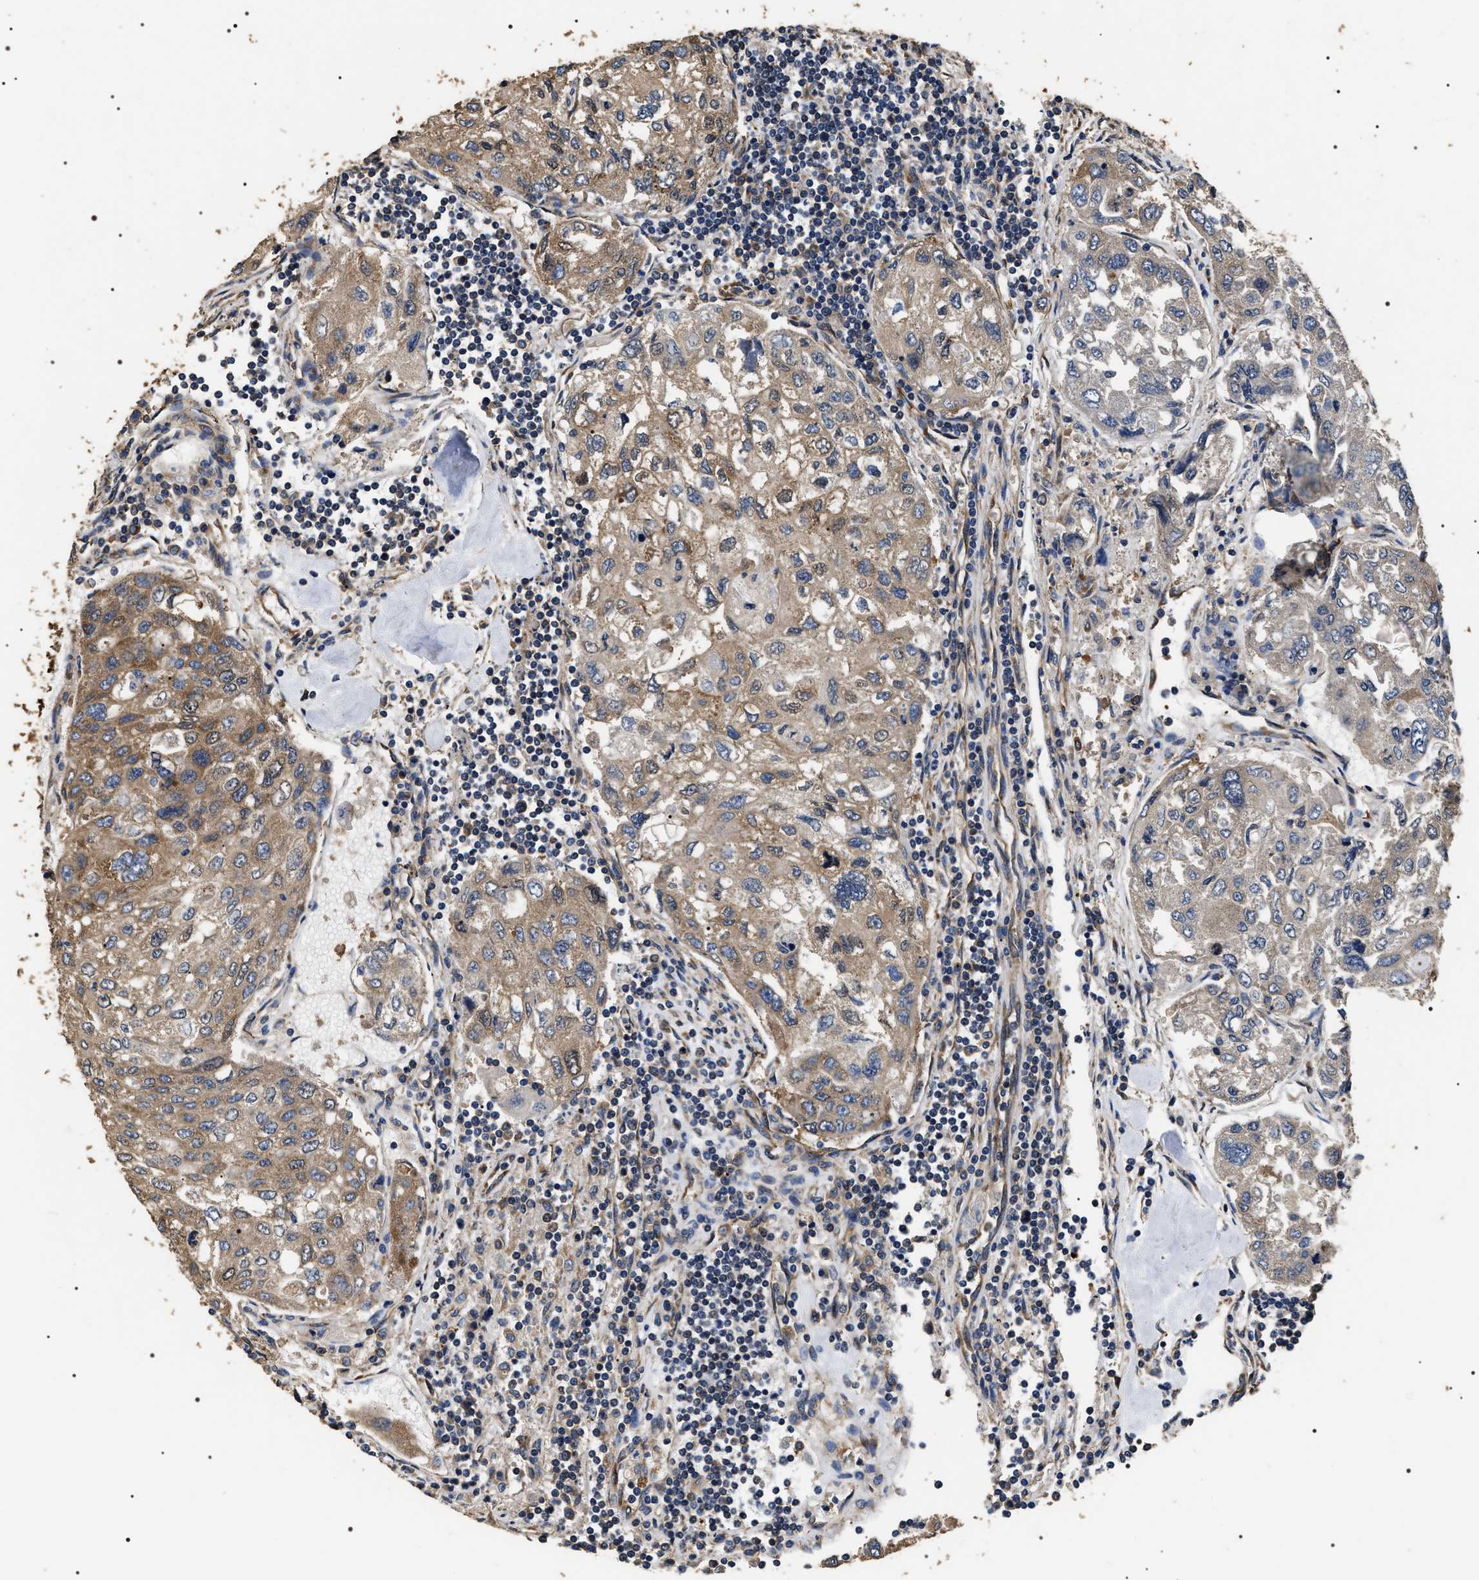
{"staining": {"intensity": "moderate", "quantity": ">75%", "location": "cytoplasmic/membranous"}, "tissue": "urothelial cancer", "cell_type": "Tumor cells", "image_type": "cancer", "snomed": [{"axis": "morphology", "description": "Urothelial carcinoma, High grade"}, {"axis": "topography", "description": "Lymph node"}, {"axis": "topography", "description": "Urinary bladder"}], "caption": "Human urothelial carcinoma (high-grade) stained for a protein (brown) reveals moderate cytoplasmic/membranous positive staining in about >75% of tumor cells.", "gene": "KTN1", "patient": {"sex": "male", "age": 51}}